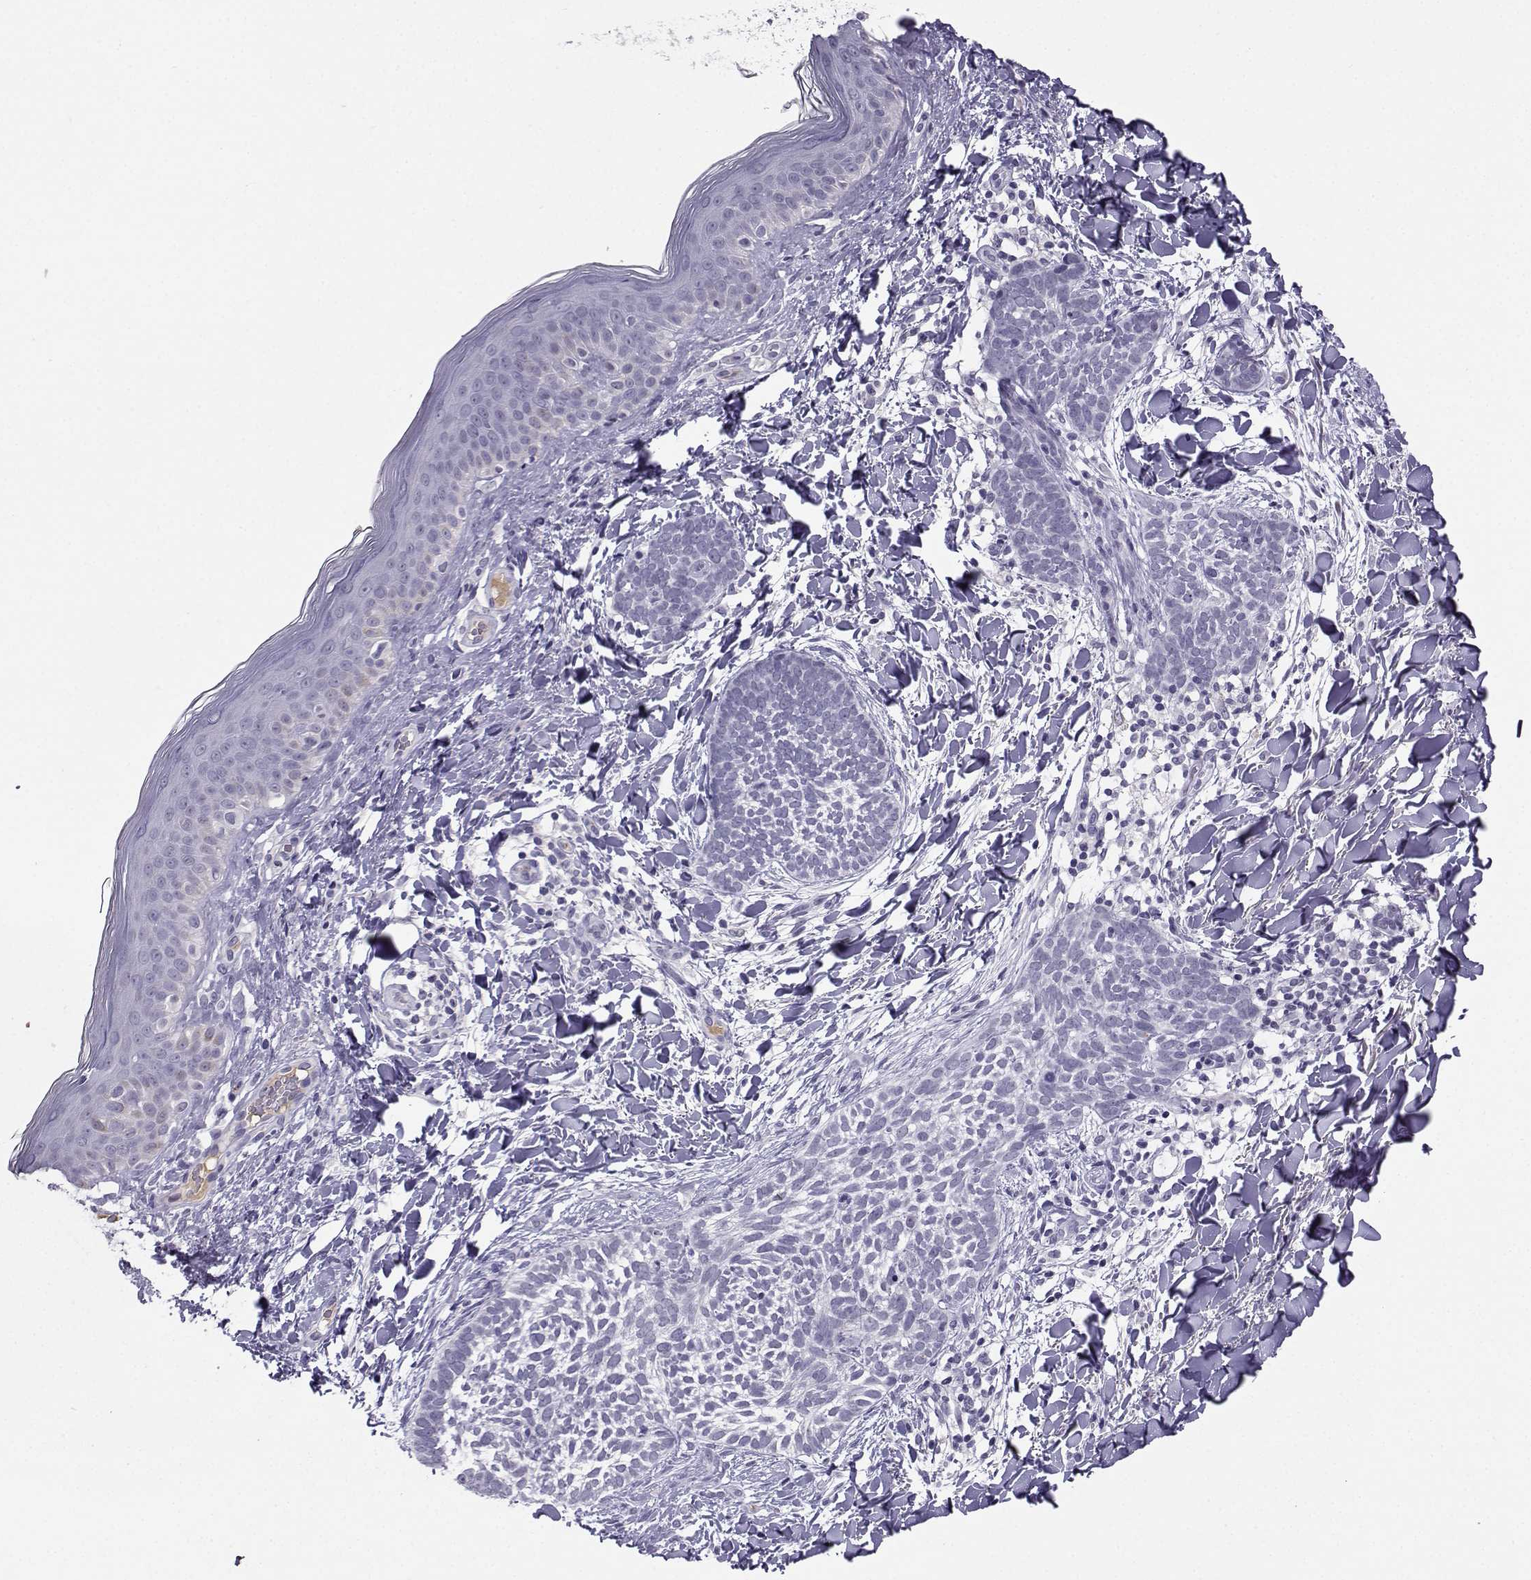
{"staining": {"intensity": "negative", "quantity": "none", "location": "none"}, "tissue": "skin cancer", "cell_type": "Tumor cells", "image_type": "cancer", "snomed": [{"axis": "morphology", "description": "Normal tissue, NOS"}, {"axis": "morphology", "description": "Basal cell carcinoma"}, {"axis": "topography", "description": "Skin"}], "caption": "Immunohistochemistry (IHC) micrograph of neoplastic tissue: skin cancer (basal cell carcinoma) stained with DAB (3,3'-diaminobenzidine) reveals no significant protein expression in tumor cells.", "gene": "LHX1", "patient": {"sex": "male", "age": 46}}